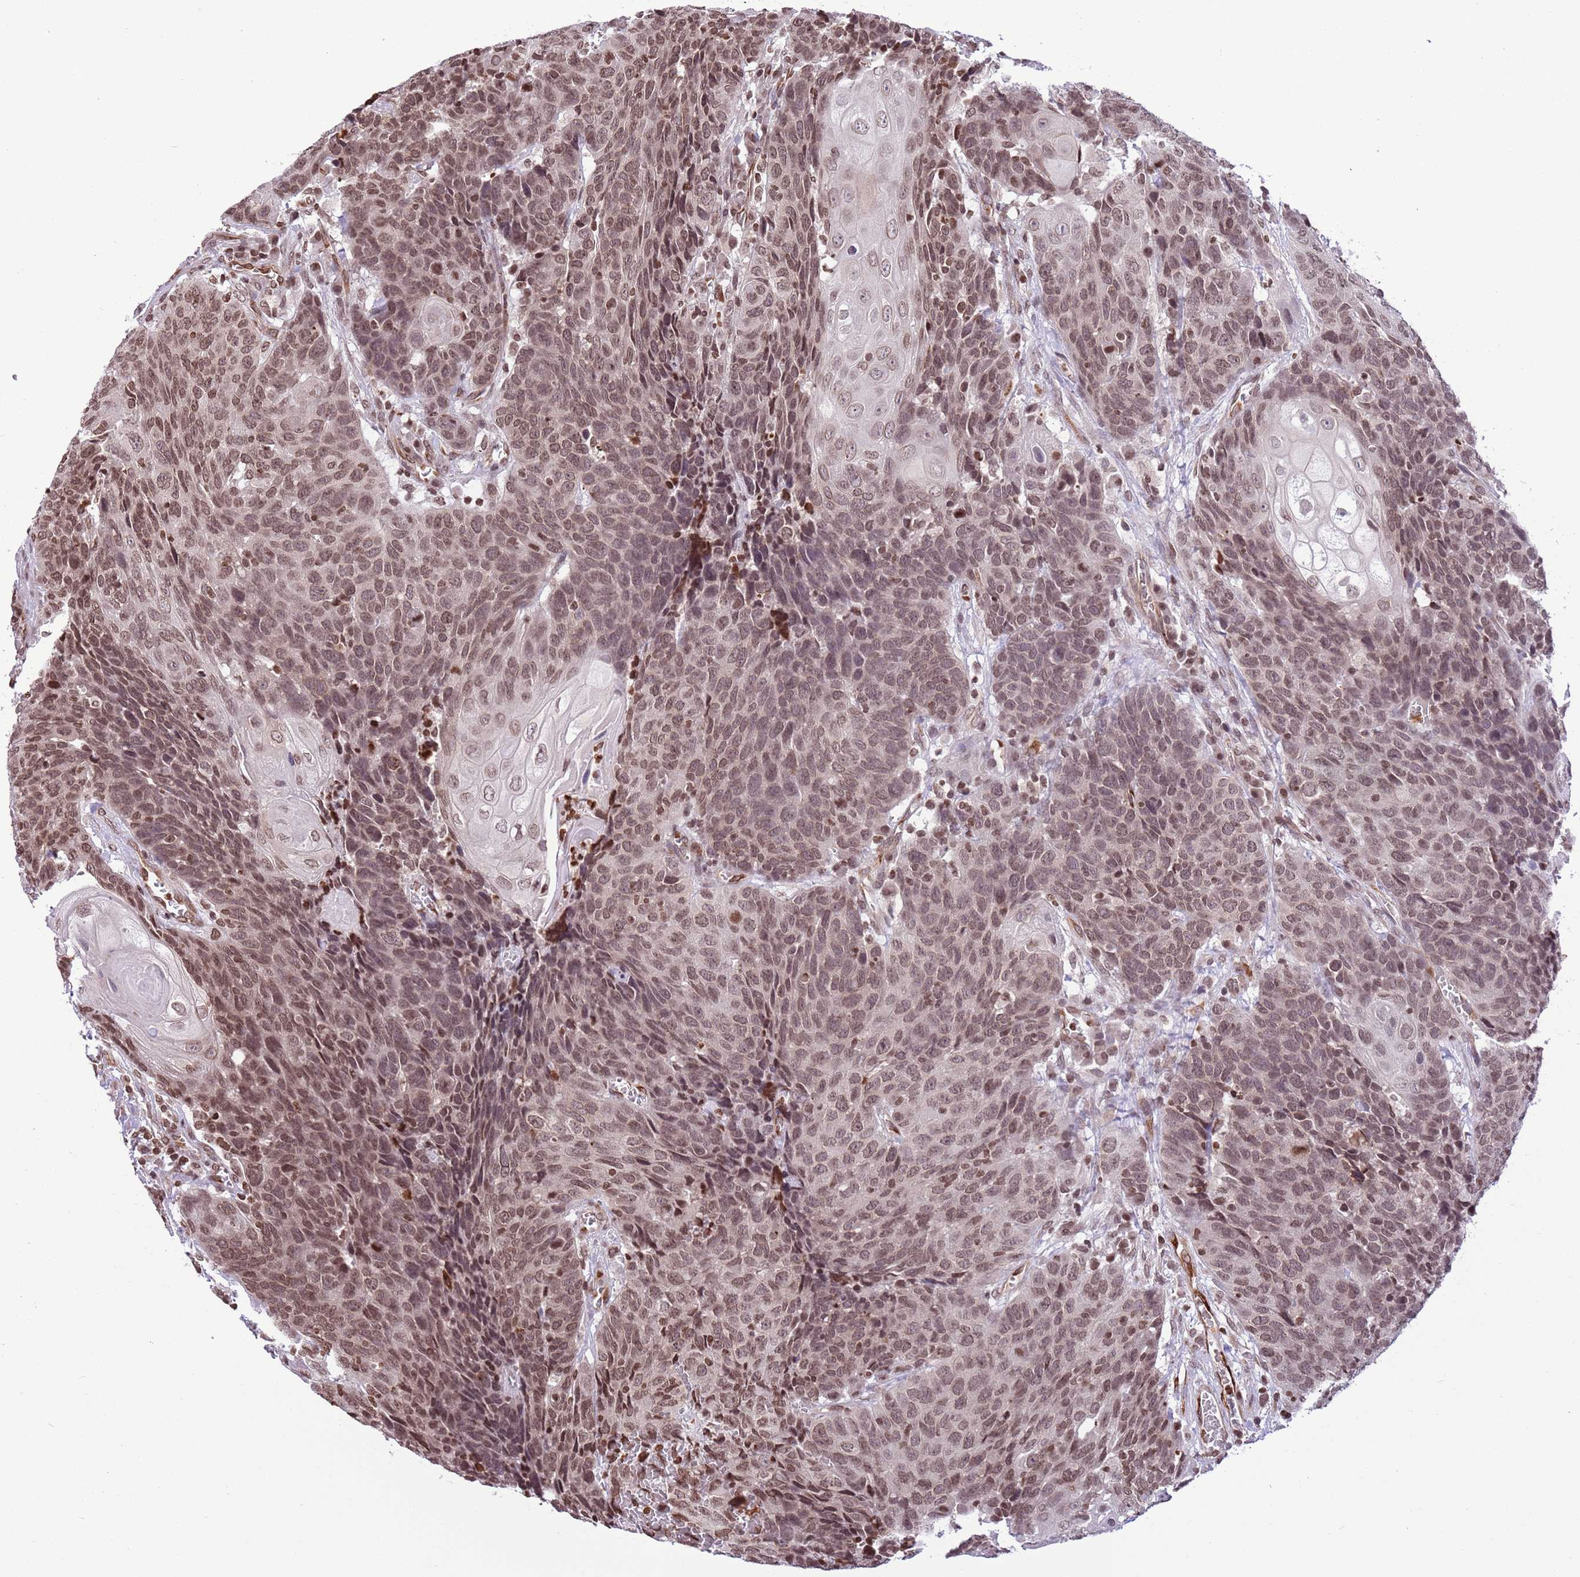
{"staining": {"intensity": "moderate", "quantity": ">75%", "location": "nuclear"}, "tissue": "head and neck cancer", "cell_type": "Tumor cells", "image_type": "cancer", "snomed": [{"axis": "morphology", "description": "Squamous cell carcinoma, NOS"}, {"axis": "topography", "description": "Head-Neck"}], "caption": "Immunohistochemical staining of human head and neck squamous cell carcinoma demonstrates medium levels of moderate nuclear positivity in about >75% of tumor cells.", "gene": "NRIP1", "patient": {"sex": "male", "age": 66}}